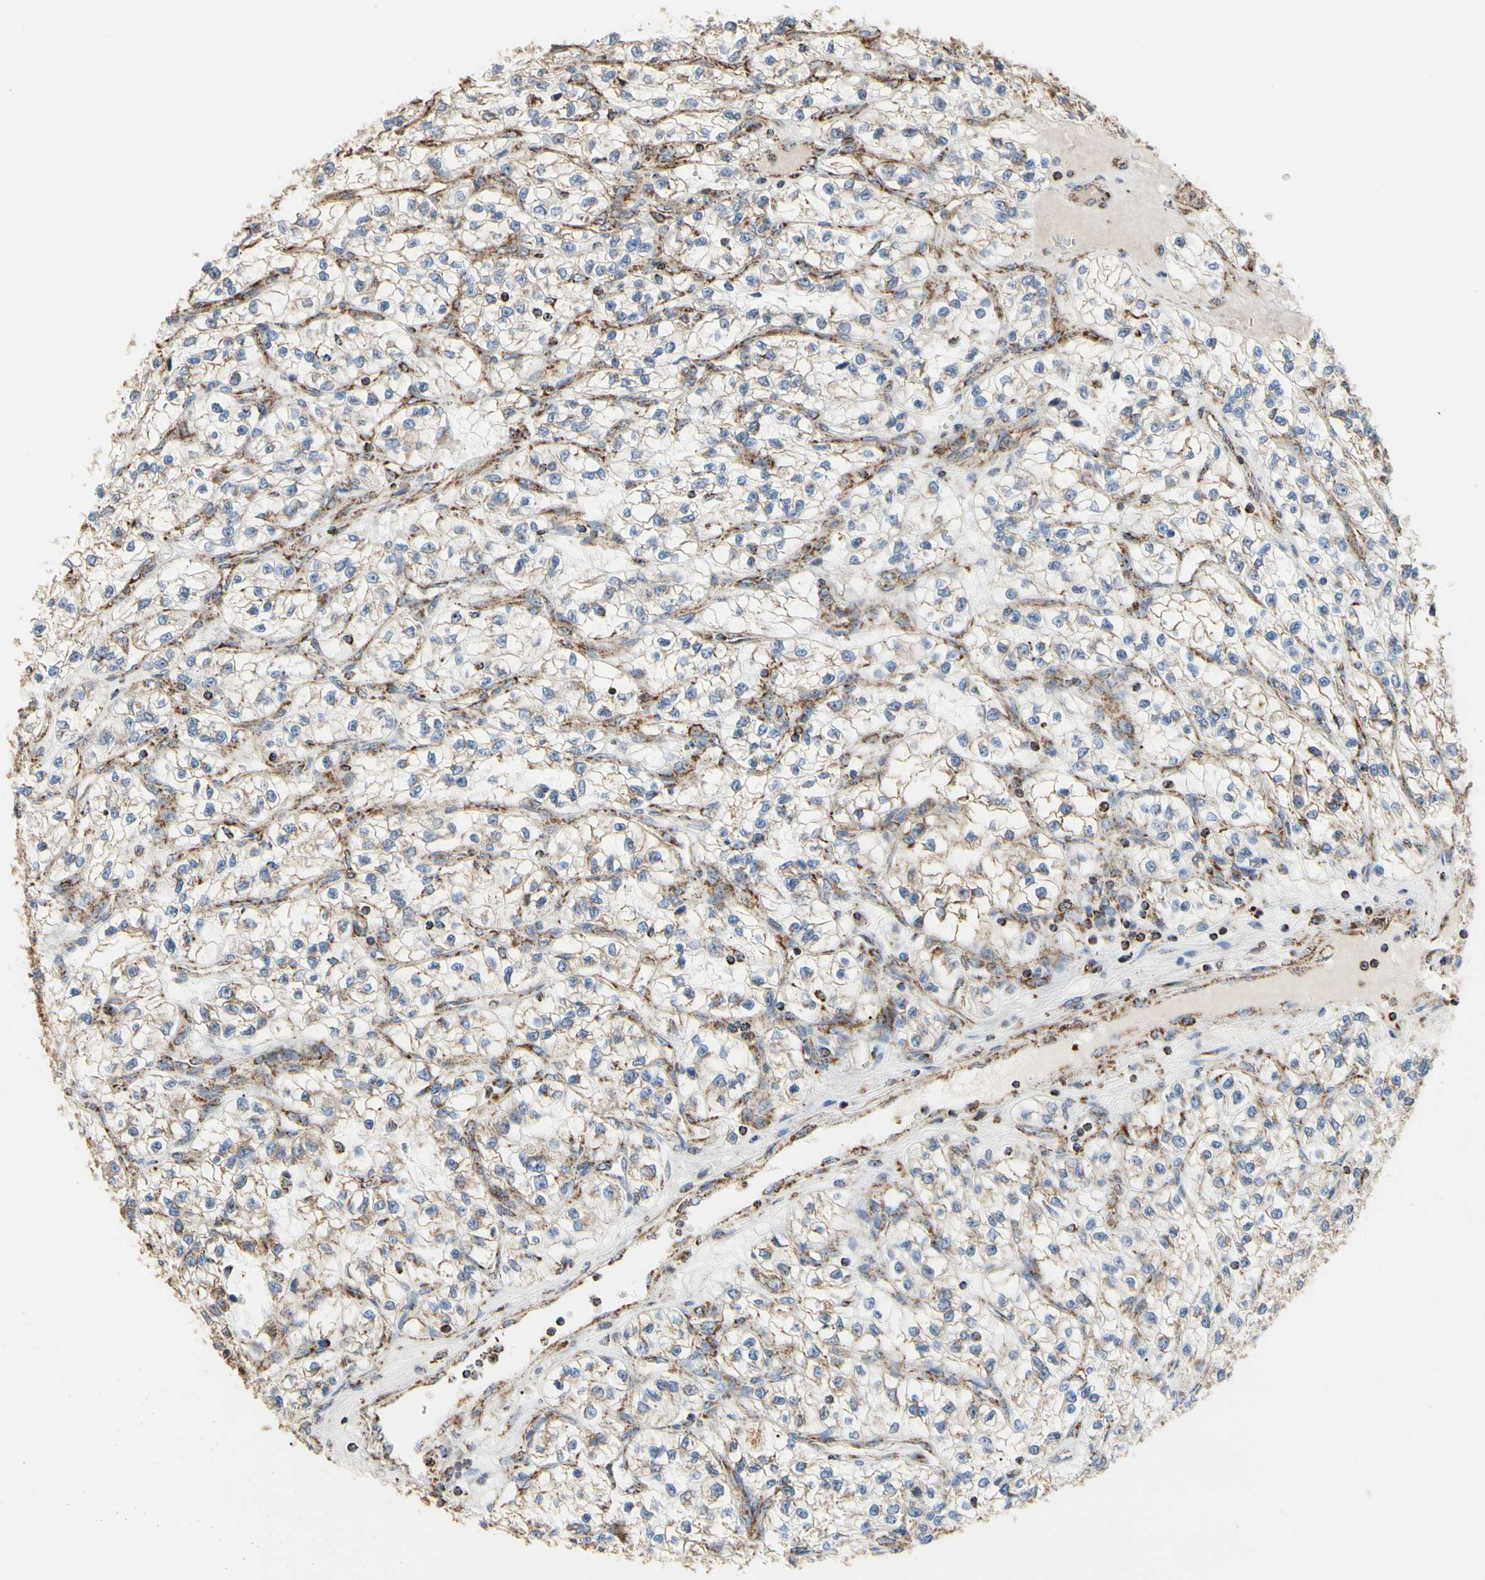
{"staining": {"intensity": "negative", "quantity": "none", "location": "none"}, "tissue": "renal cancer", "cell_type": "Tumor cells", "image_type": "cancer", "snomed": [{"axis": "morphology", "description": "Adenocarcinoma, NOS"}, {"axis": "topography", "description": "Kidney"}], "caption": "Immunohistochemistry of human adenocarcinoma (renal) exhibits no staining in tumor cells.", "gene": "TUBA1A", "patient": {"sex": "female", "age": 57}}